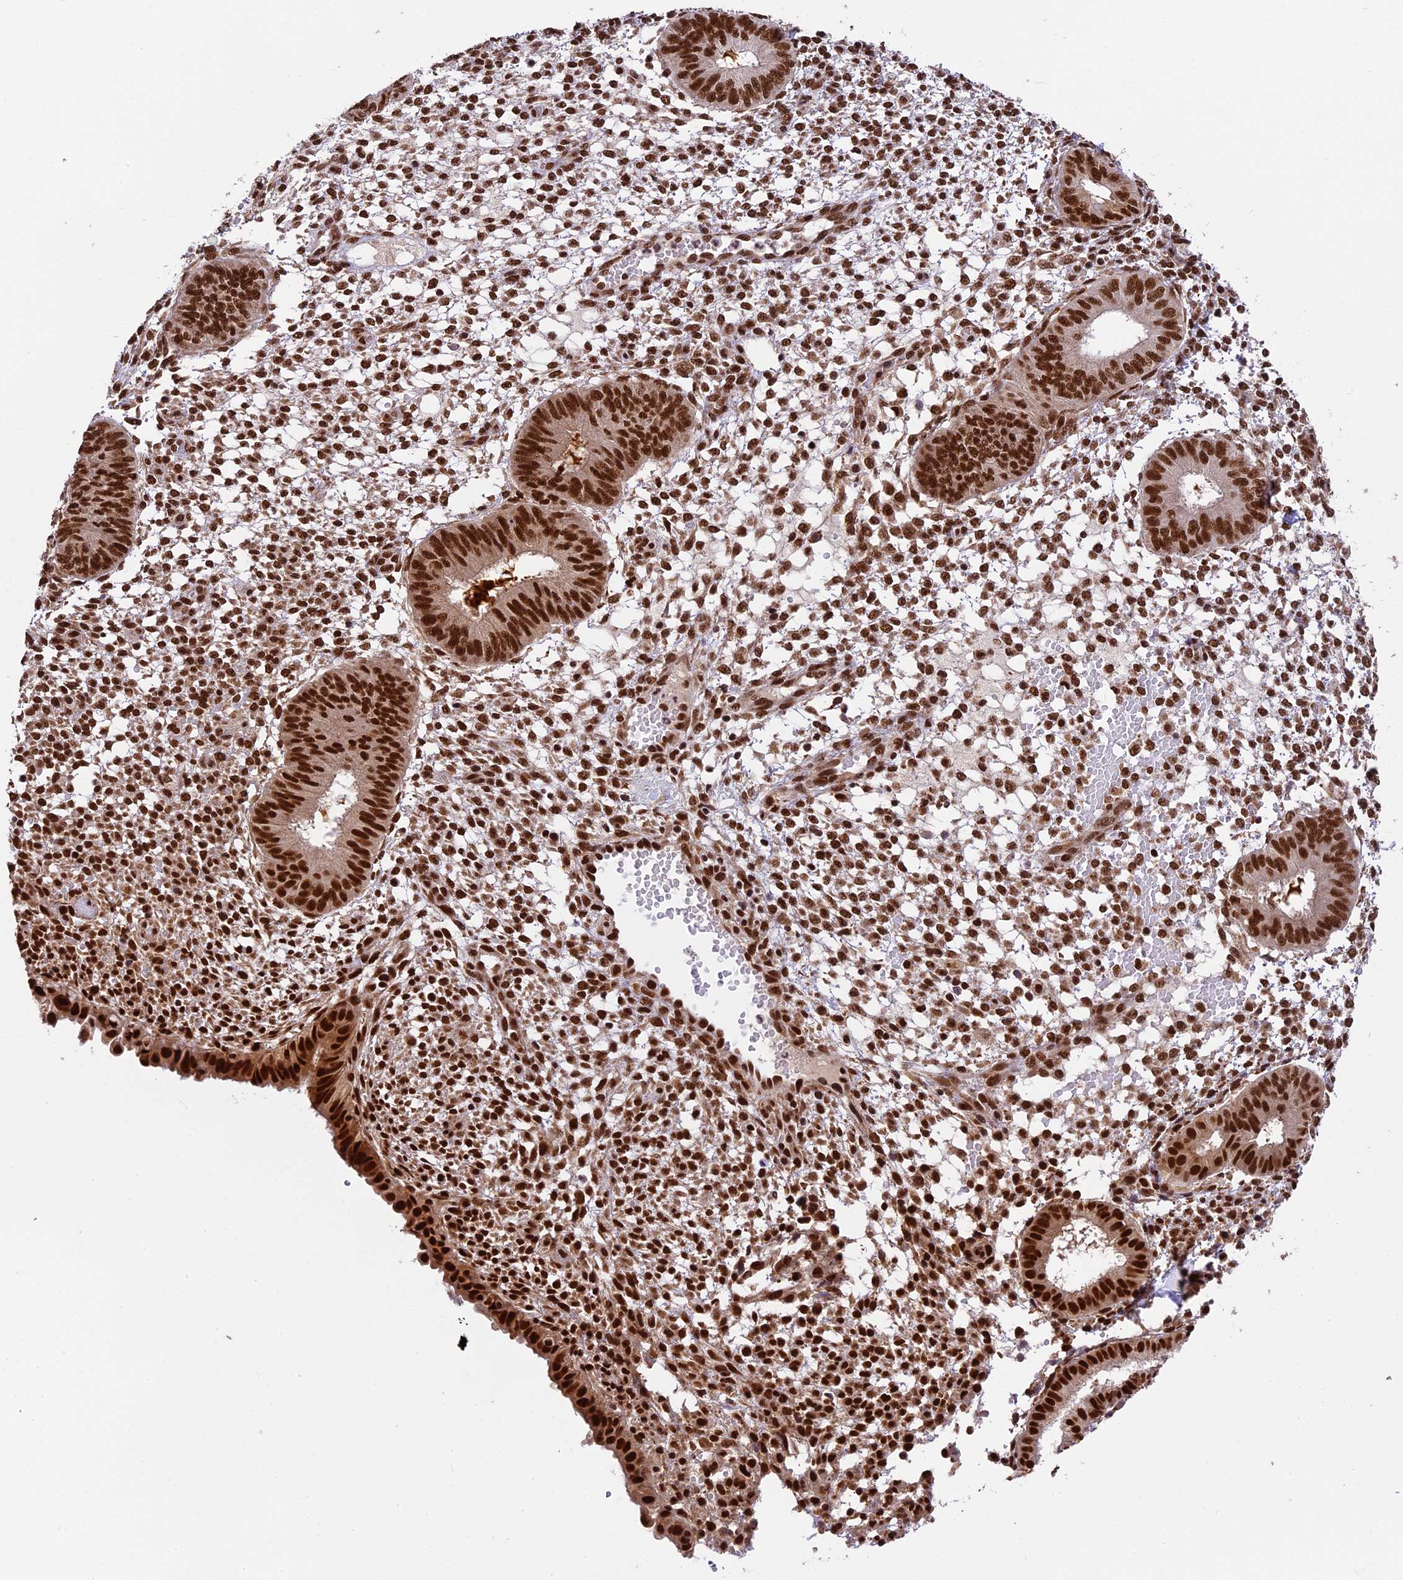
{"staining": {"intensity": "strong", "quantity": "25%-75%", "location": "nuclear"}, "tissue": "endometrium", "cell_type": "Cells in endometrial stroma", "image_type": "normal", "snomed": [{"axis": "morphology", "description": "Normal tissue, NOS"}, {"axis": "topography", "description": "Endometrium"}], "caption": "Immunohistochemistry (IHC) staining of normal endometrium, which displays high levels of strong nuclear staining in about 25%-75% of cells in endometrial stroma indicating strong nuclear protein staining. The staining was performed using DAB (brown) for protein detection and nuclei were counterstained in hematoxylin (blue).", "gene": "RAMACL", "patient": {"sex": "female", "age": 49}}